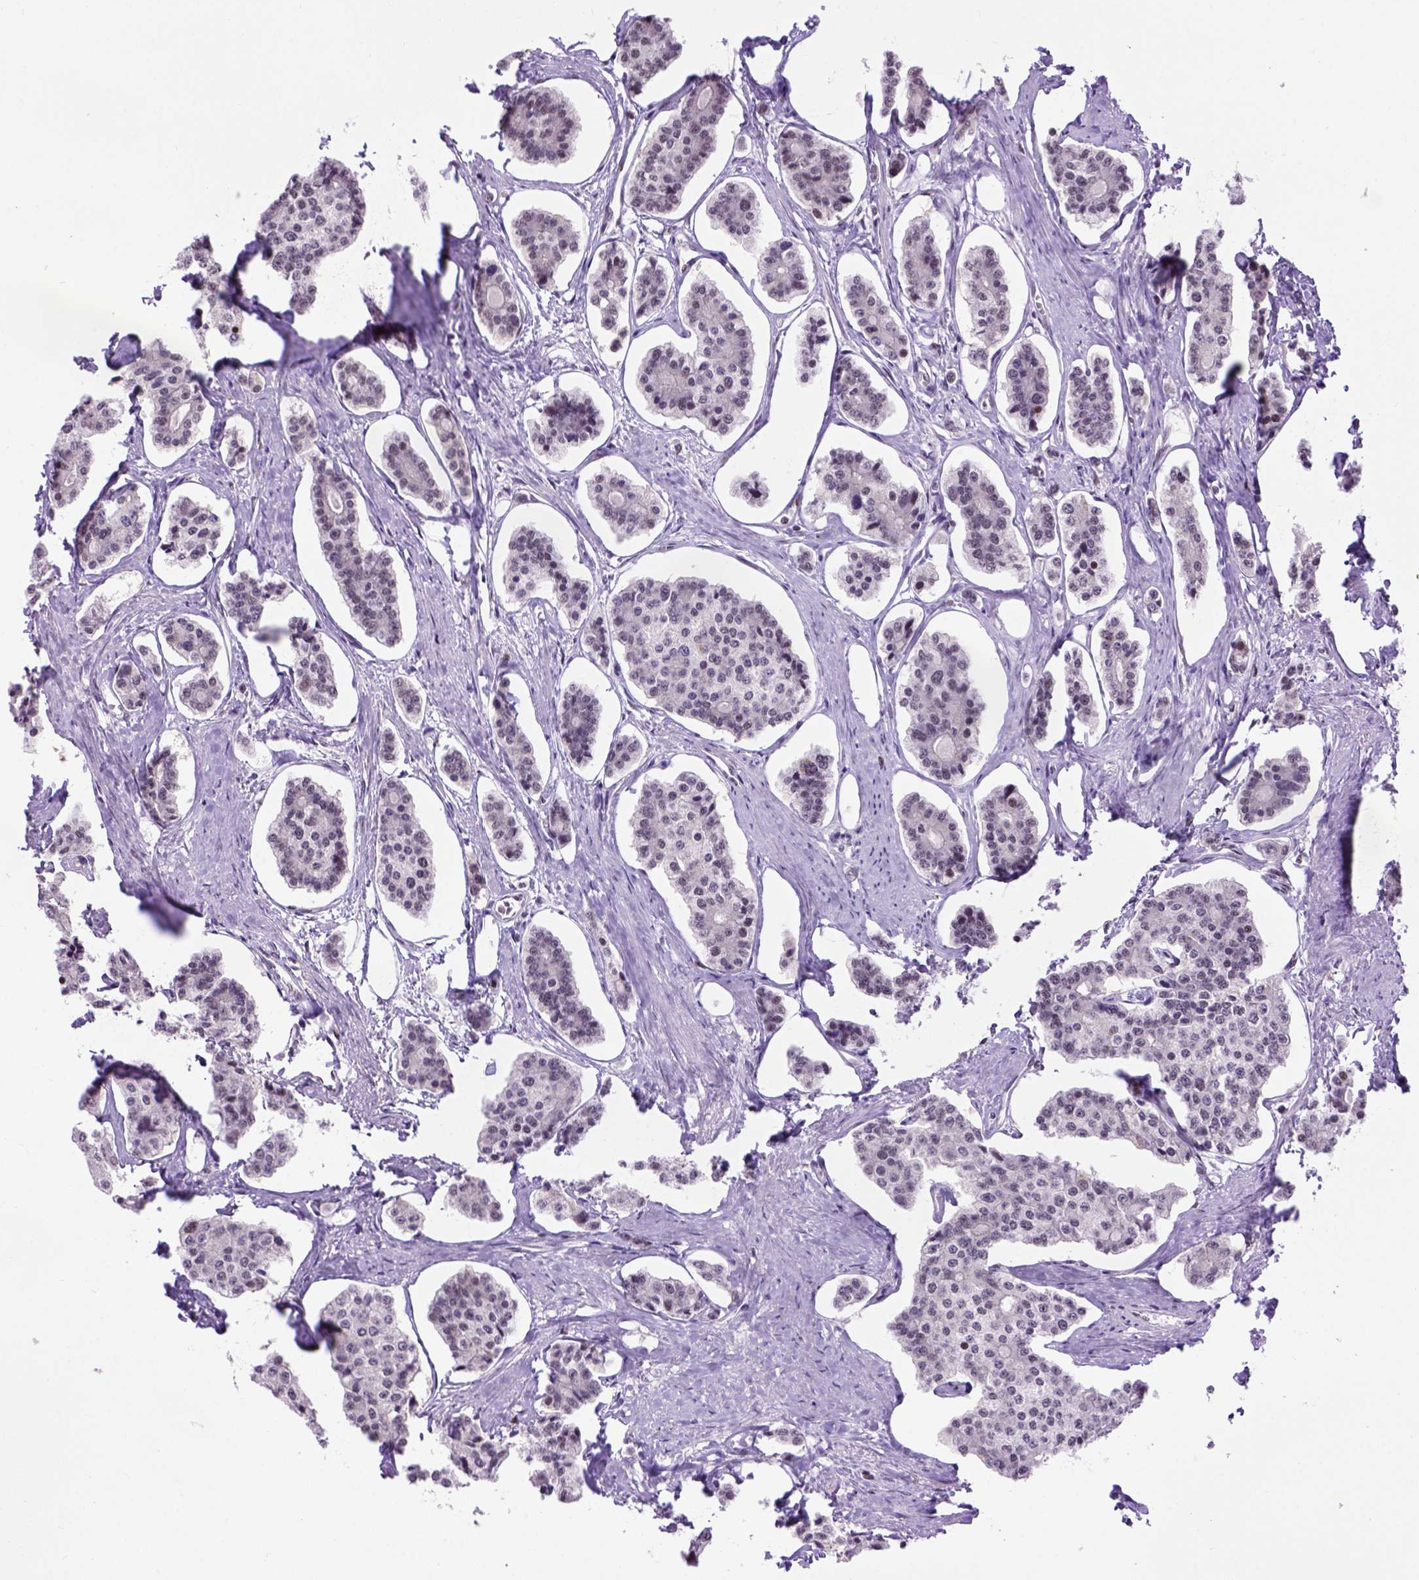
{"staining": {"intensity": "moderate", "quantity": "<25%", "location": "nuclear"}, "tissue": "carcinoid", "cell_type": "Tumor cells", "image_type": "cancer", "snomed": [{"axis": "morphology", "description": "Carcinoid, malignant, NOS"}, {"axis": "topography", "description": "Small intestine"}], "caption": "A micrograph of human carcinoid (malignant) stained for a protein displays moderate nuclear brown staining in tumor cells. The protein of interest is stained brown, and the nuclei are stained in blue (DAB (3,3'-diaminobenzidine) IHC with brightfield microscopy, high magnification).", "gene": "TBPL1", "patient": {"sex": "female", "age": 65}}